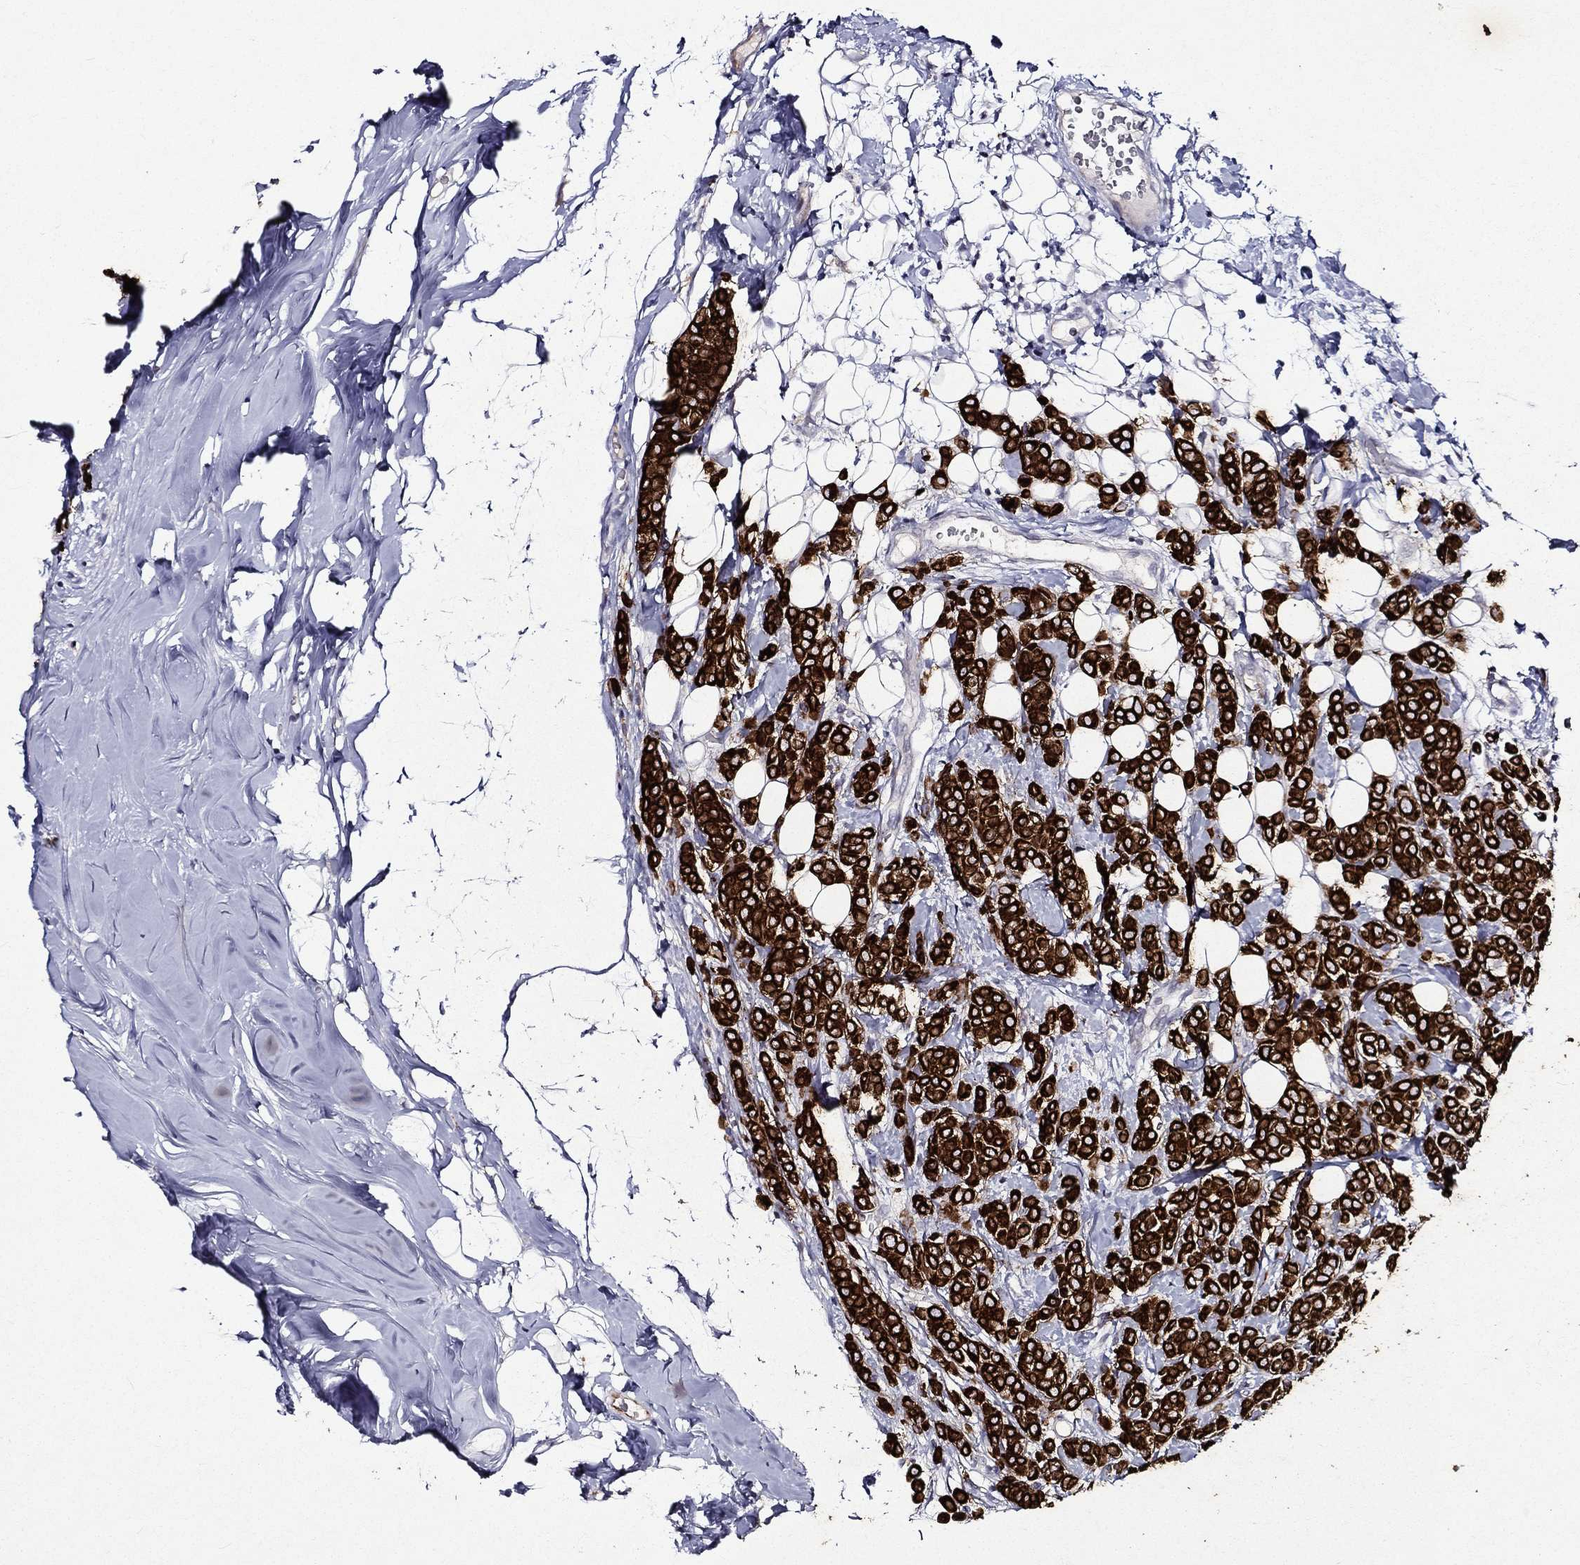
{"staining": {"intensity": "strong", "quantity": ">75%", "location": "cytoplasmic/membranous"}, "tissue": "breast cancer", "cell_type": "Tumor cells", "image_type": "cancer", "snomed": [{"axis": "morphology", "description": "Lobular carcinoma"}, {"axis": "topography", "description": "Breast"}], "caption": "Breast cancer (lobular carcinoma) stained with a brown dye exhibits strong cytoplasmic/membranous positive staining in about >75% of tumor cells.", "gene": "KRT7", "patient": {"sex": "female", "age": 49}}